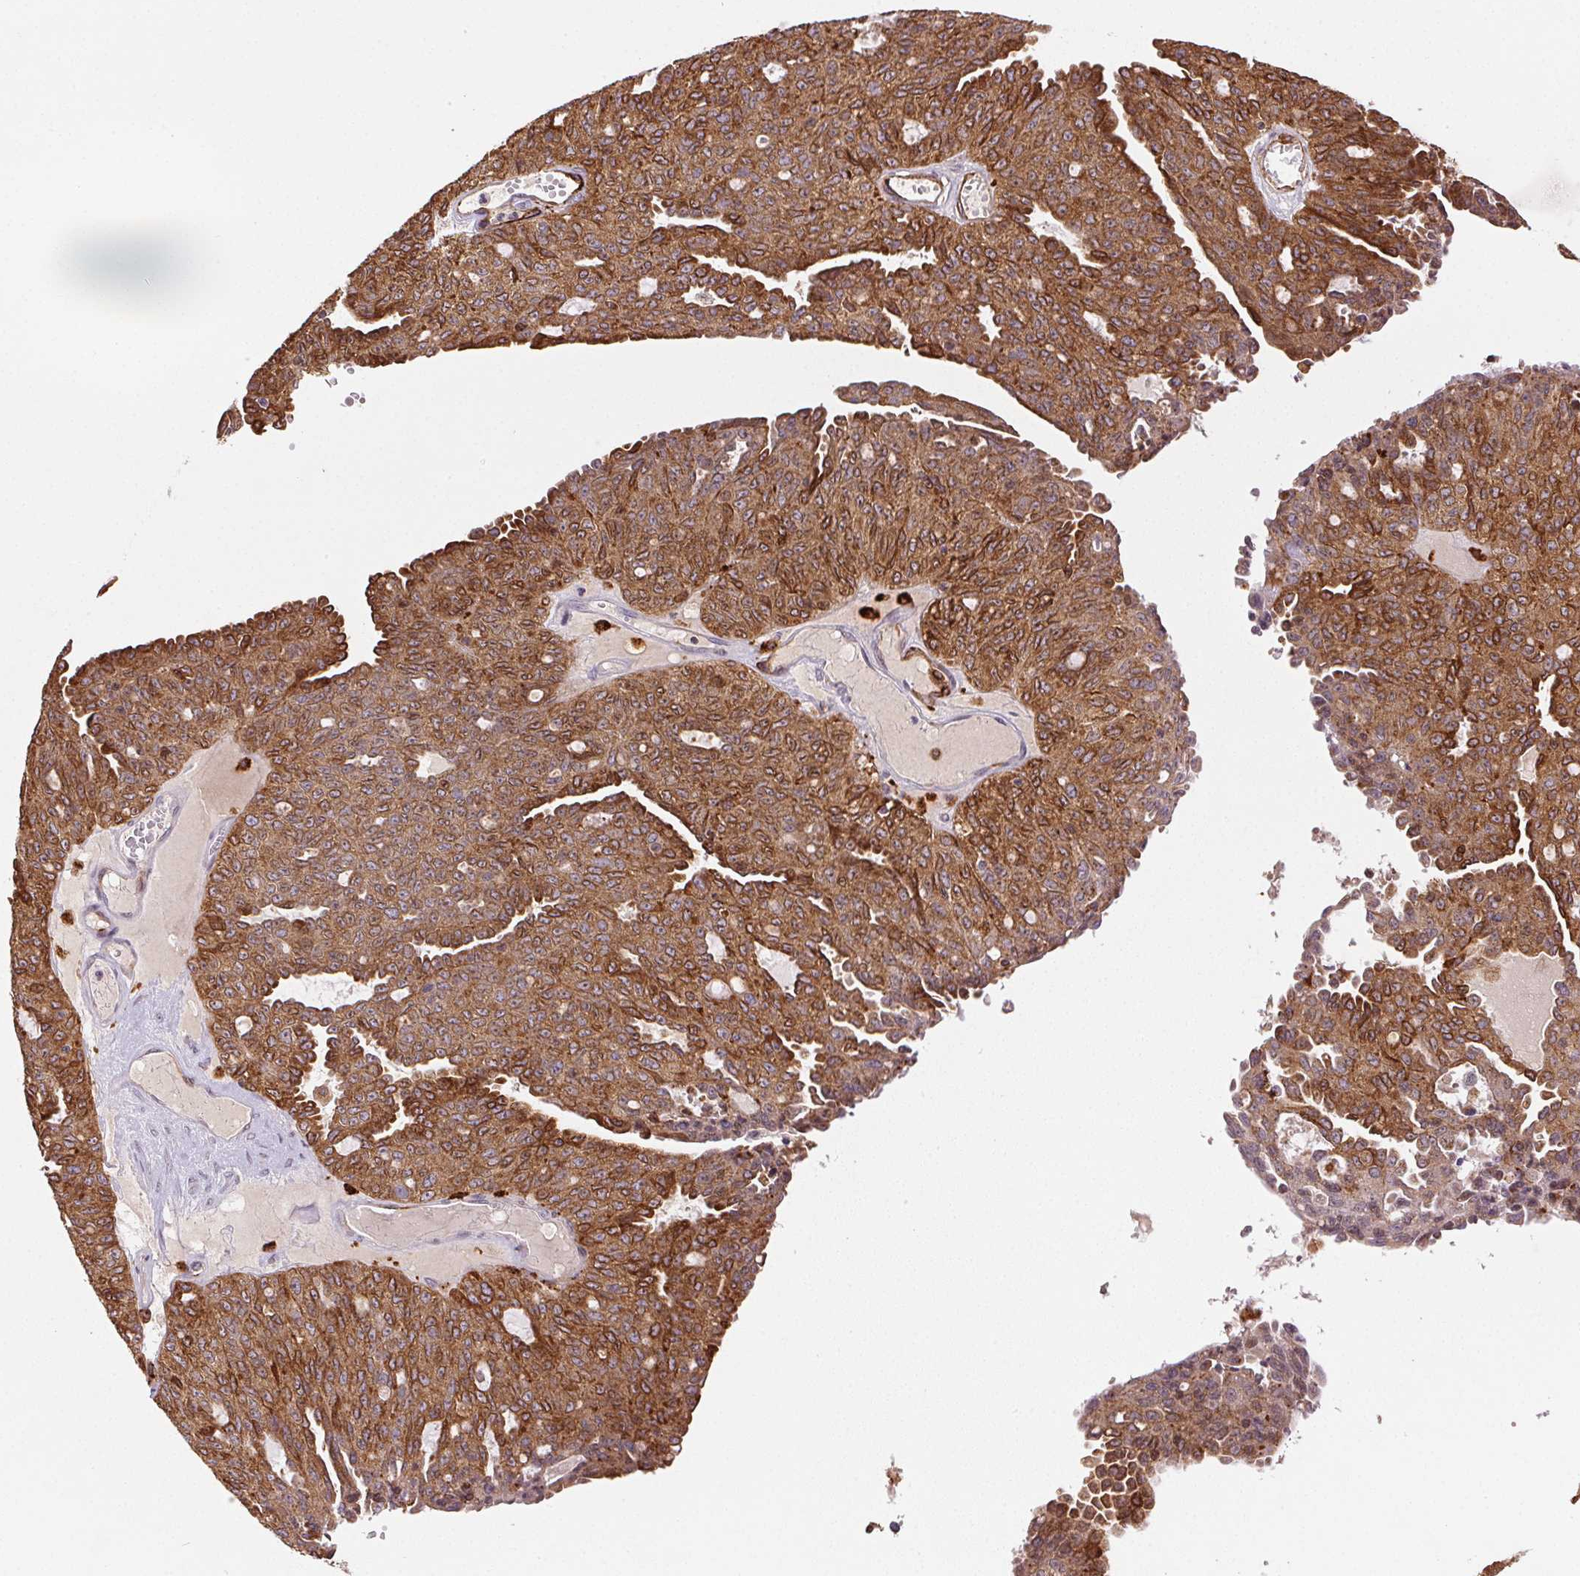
{"staining": {"intensity": "moderate", "quantity": ">75%", "location": "cytoplasmic/membranous"}, "tissue": "ovarian cancer", "cell_type": "Tumor cells", "image_type": "cancer", "snomed": [{"axis": "morphology", "description": "Cystadenocarcinoma, serous, NOS"}, {"axis": "topography", "description": "Ovary"}], "caption": "Immunohistochemical staining of ovarian cancer (serous cystadenocarcinoma) displays moderate cytoplasmic/membranous protein staining in approximately >75% of tumor cells.", "gene": "RNASET2", "patient": {"sex": "female", "age": 71}}